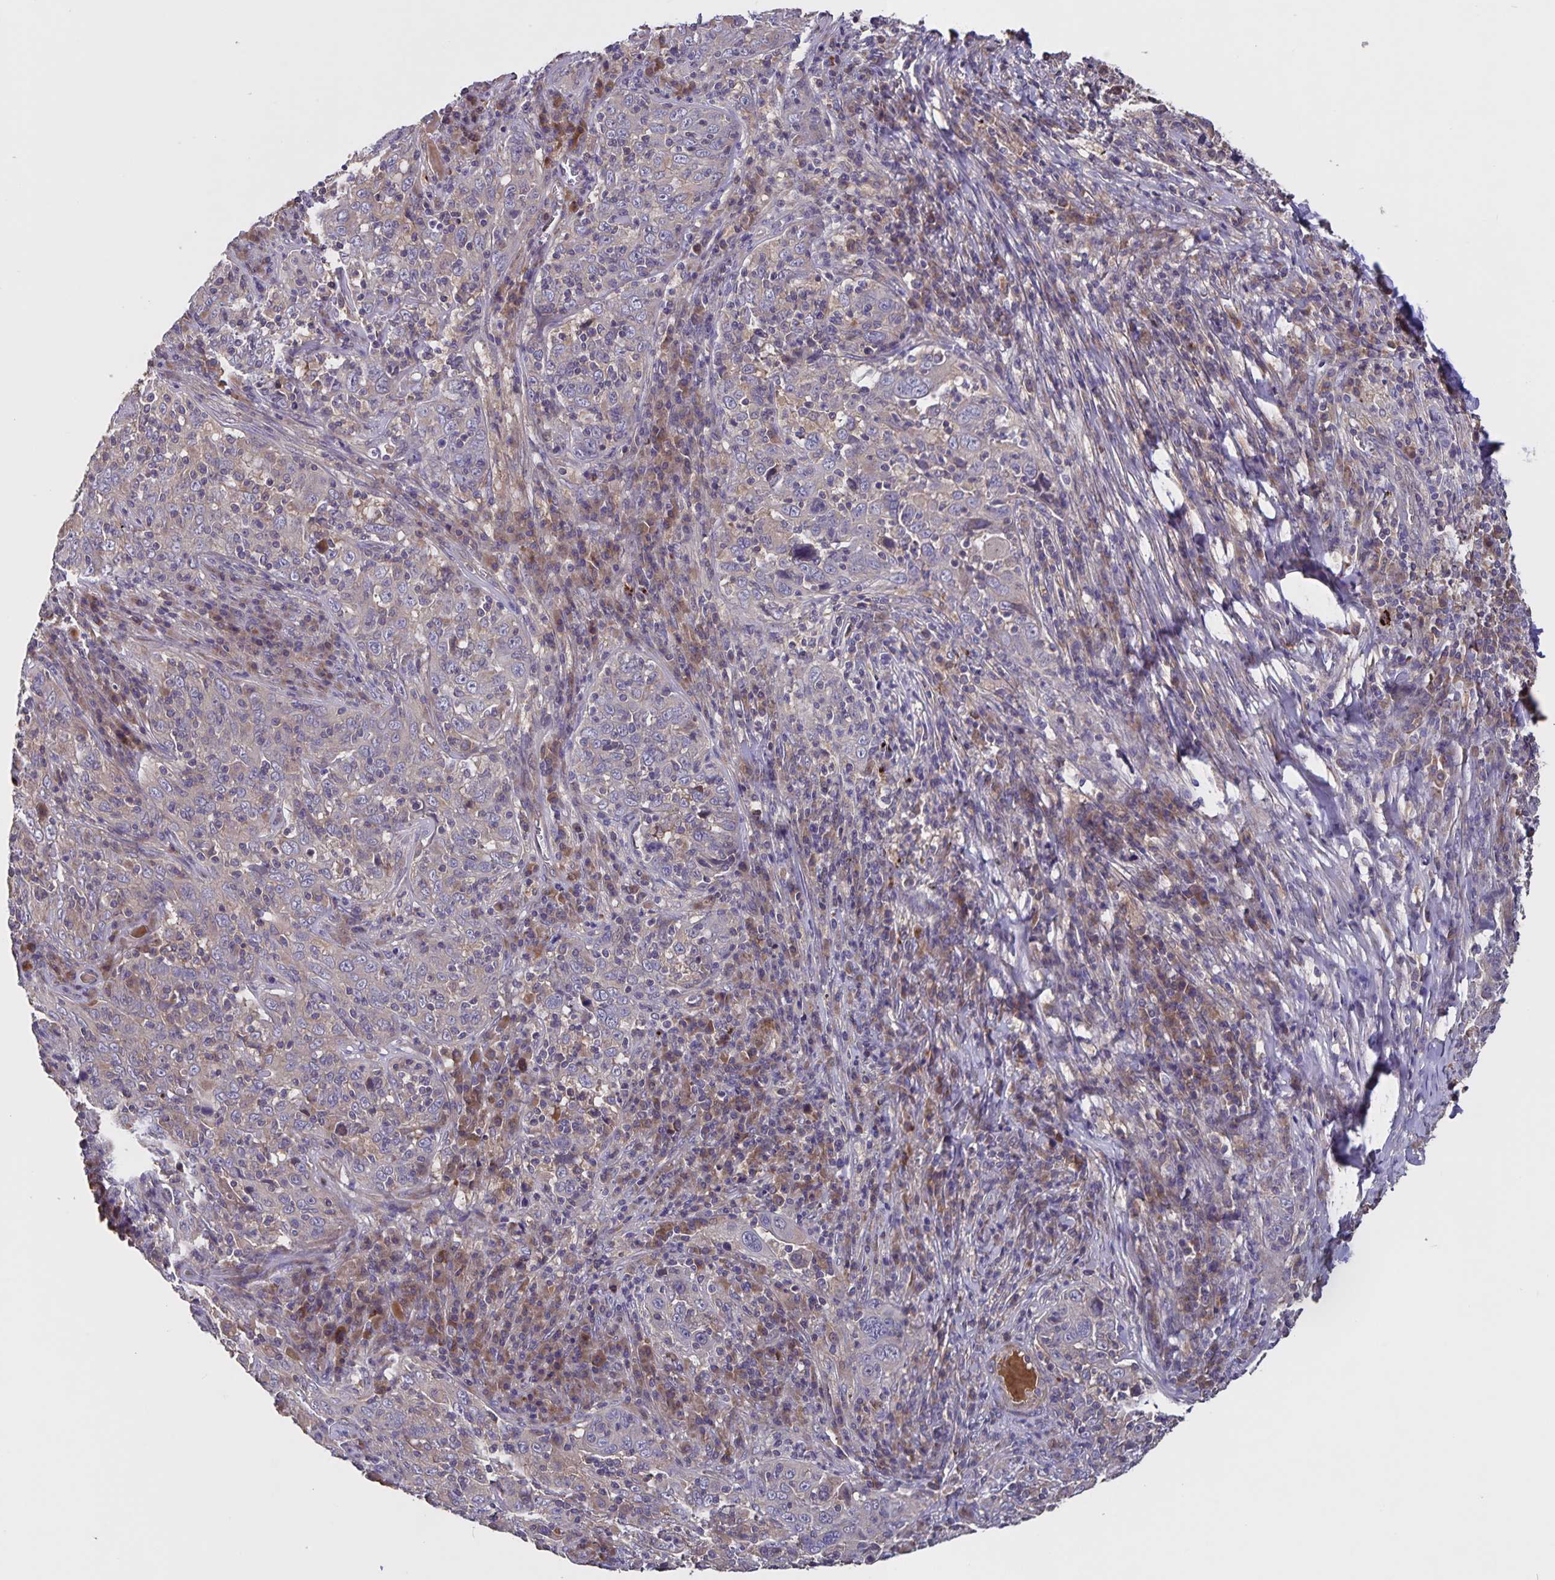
{"staining": {"intensity": "negative", "quantity": "none", "location": "none"}, "tissue": "cervical cancer", "cell_type": "Tumor cells", "image_type": "cancer", "snomed": [{"axis": "morphology", "description": "Squamous cell carcinoma, NOS"}, {"axis": "topography", "description": "Cervix"}], "caption": "Immunohistochemistry (IHC) of human squamous cell carcinoma (cervical) shows no staining in tumor cells. Nuclei are stained in blue.", "gene": "FBXL16", "patient": {"sex": "female", "age": 46}}